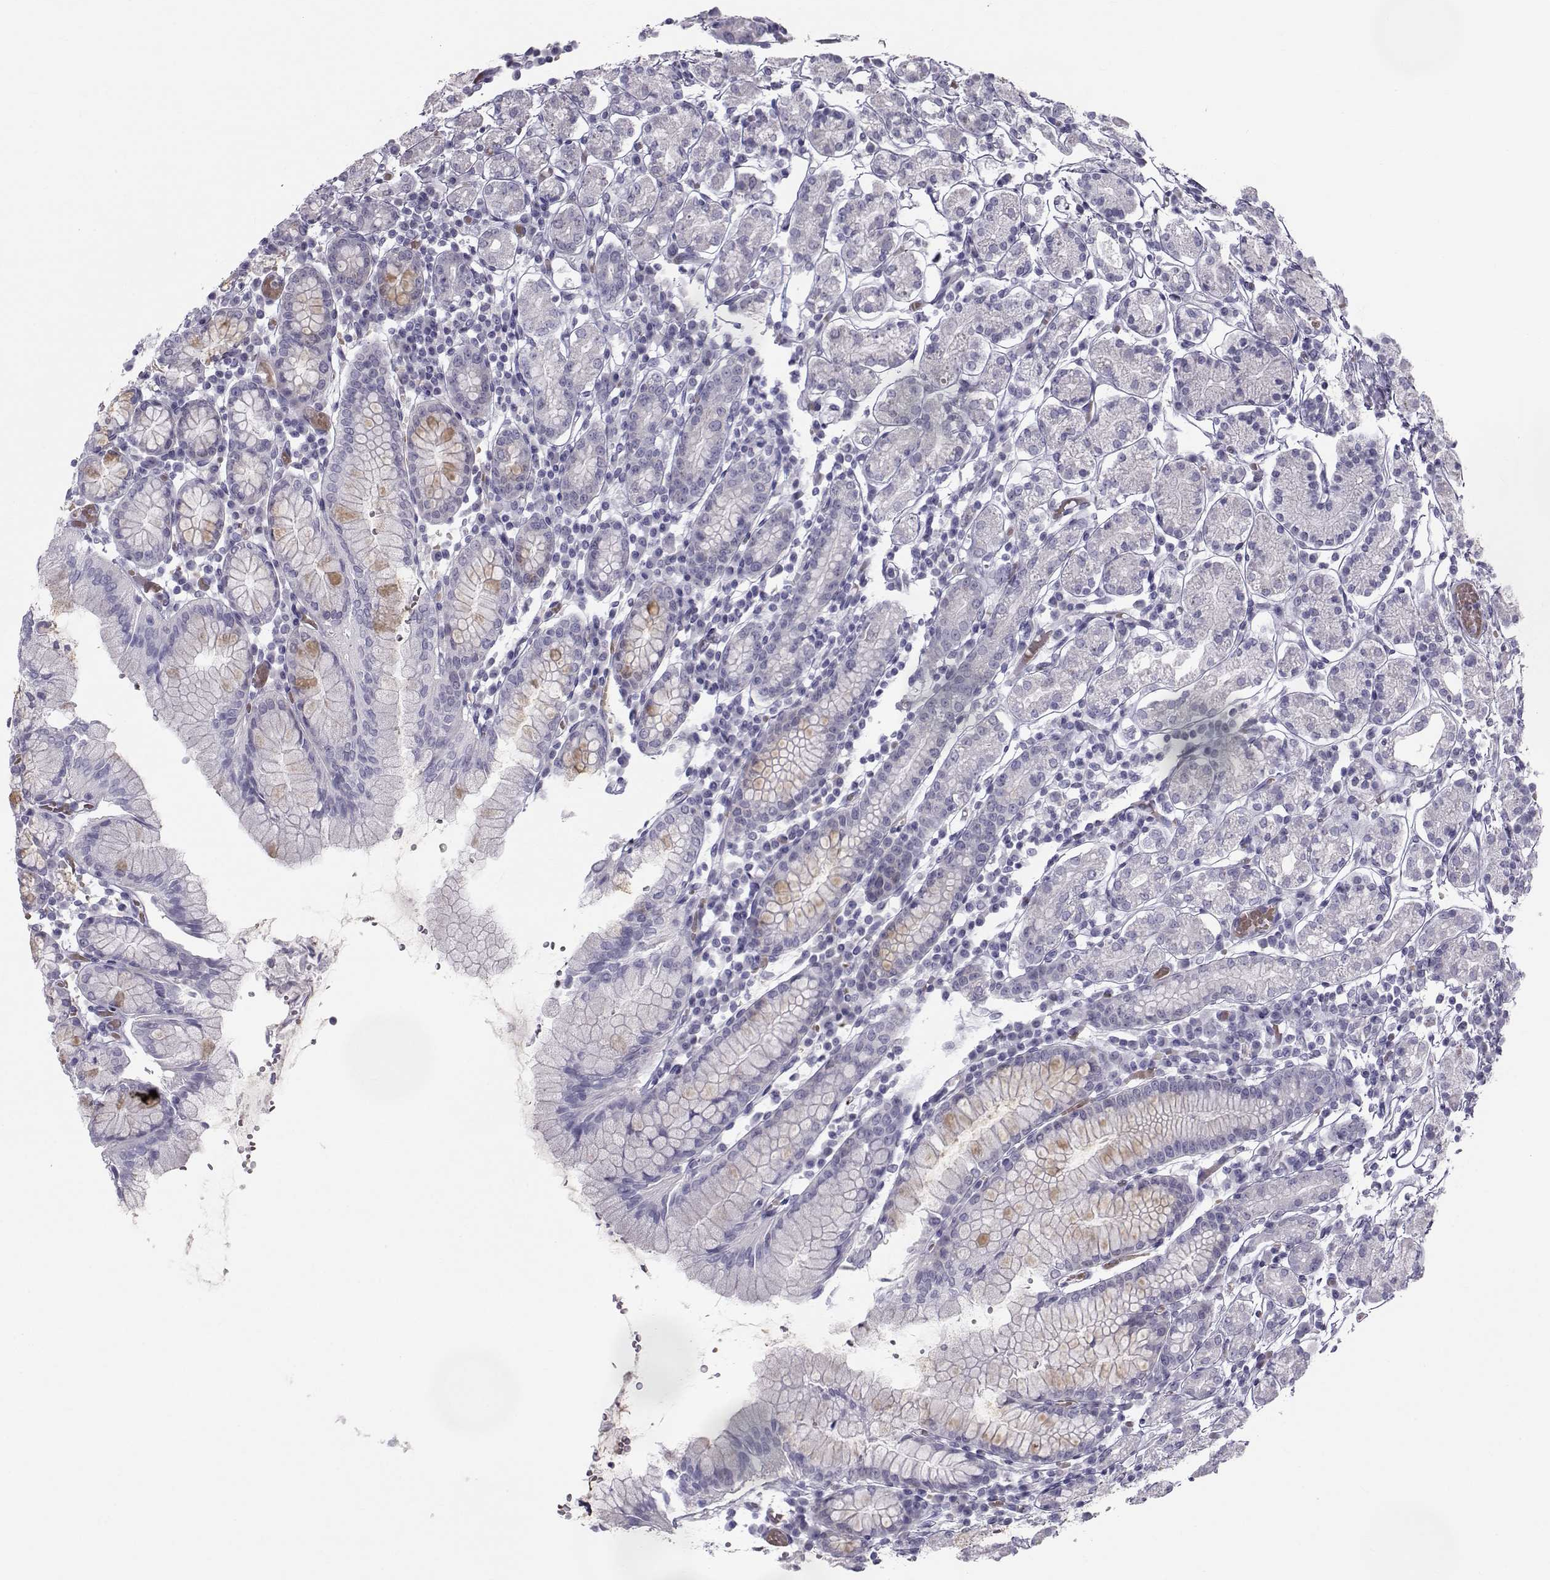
{"staining": {"intensity": "negative", "quantity": "none", "location": "none"}, "tissue": "stomach", "cell_type": "Glandular cells", "image_type": "normal", "snomed": [{"axis": "morphology", "description": "Normal tissue, NOS"}, {"axis": "topography", "description": "Stomach, upper"}, {"axis": "topography", "description": "Stomach"}], "caption": "Immunohistochemistry of unremarkable stomach shows no staining in glandular cells. (Immunohistochemistry (ihc), brightfield microscopy, high magnification).", "gene": "GARIN3", "patient": {"sex": "male", "age": 62}}